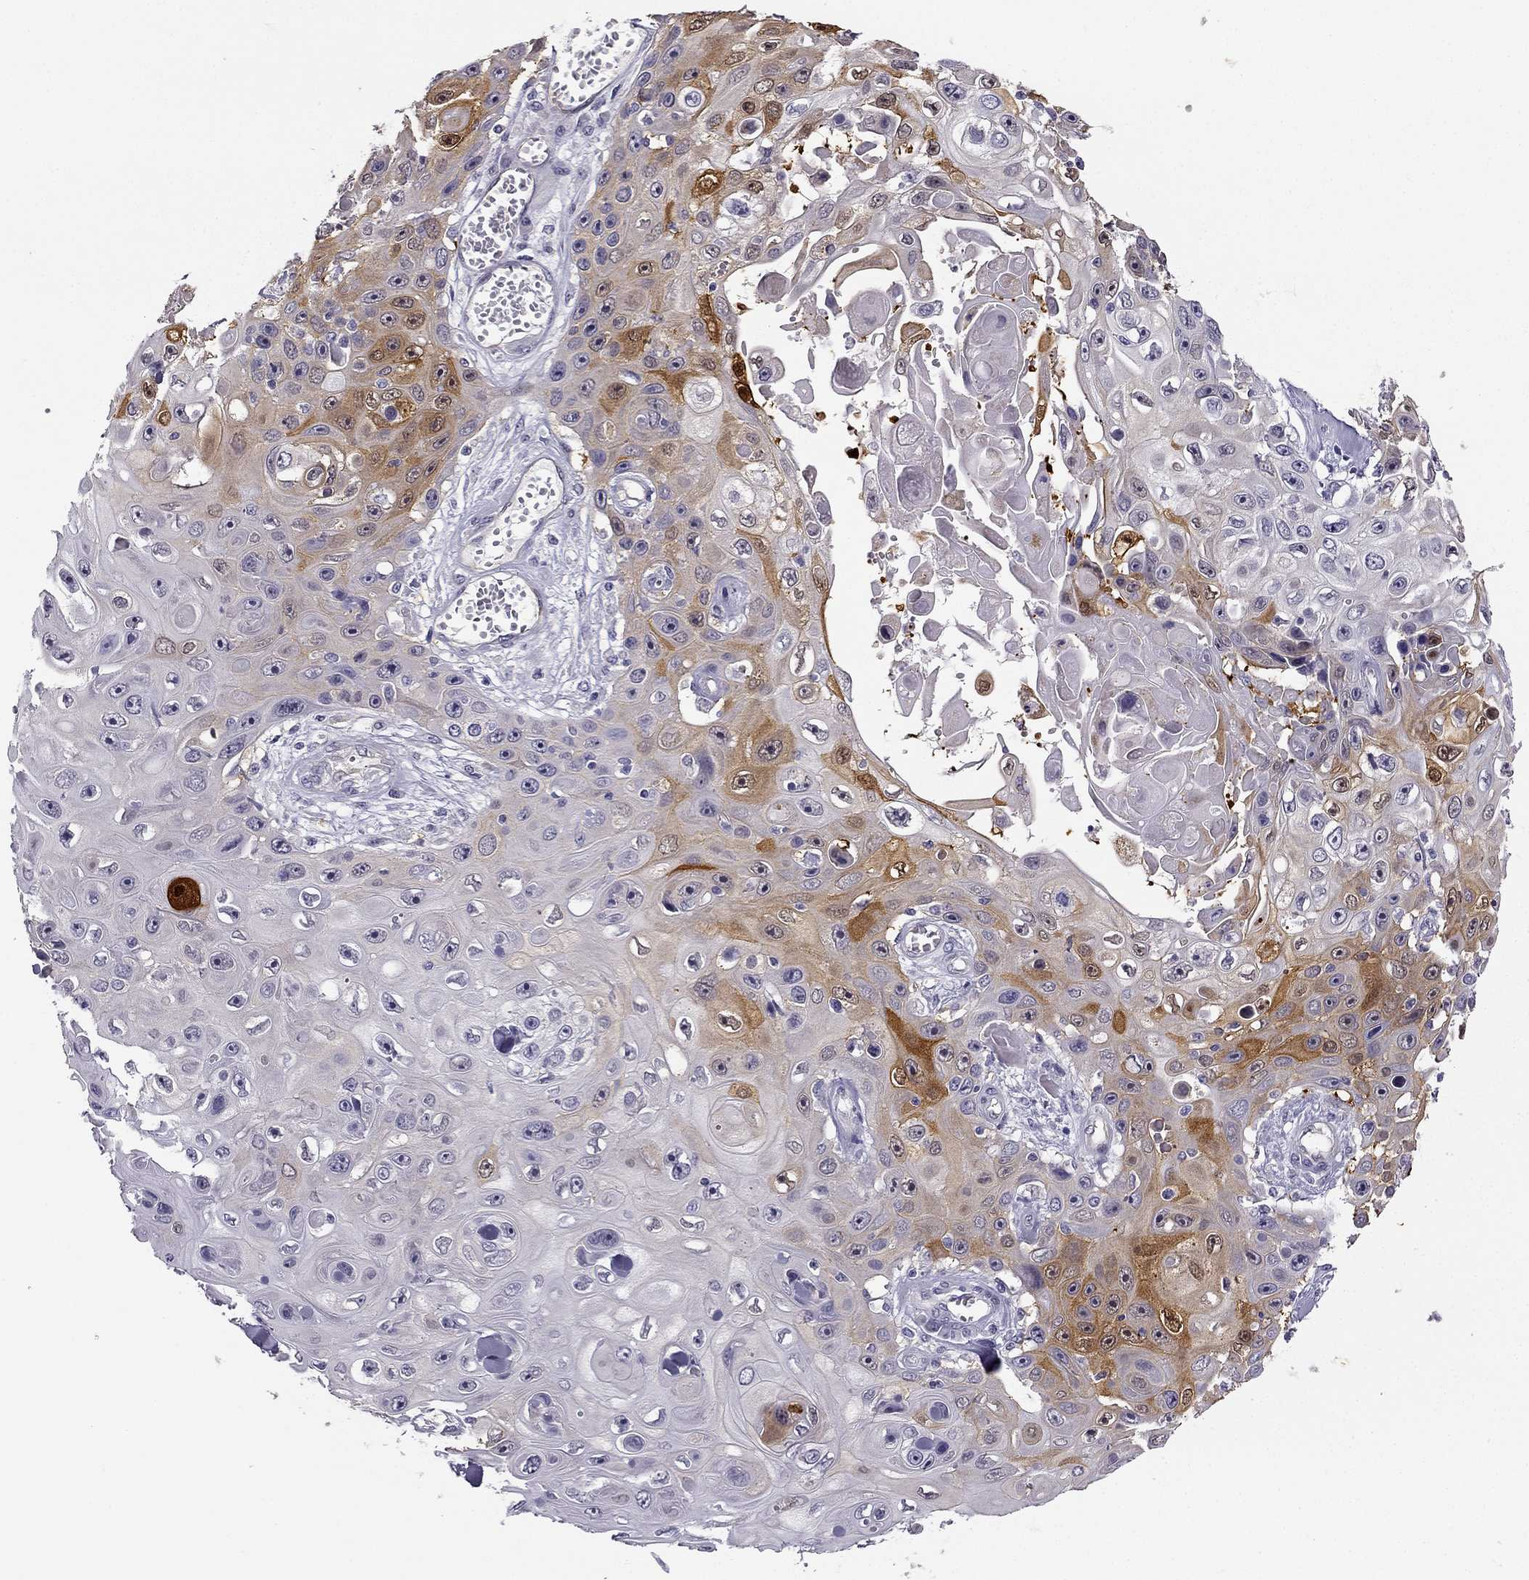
{"staining": {"intensity": "strong", "quantity": "<25%", "location": "cytoplasmic/membranous"}, "tissue": "skin cancer", "cell_type": "Tumor cells", "image_type": "cancer", "snomed": [{"axis": "morphology", "description": "Squamous cell carcinoma, NOS"}, {"axis": "topography", "description": "Skin"}], "caption": "A photomicrograph showing strong cytoplasmic/membranous positivity in about <25% of tumor cells in skin squamous cell carcinoma, as visualized by brown immunohistochemical staining.", "gene": "NQO1", "patient": {"sex": "male", "age": 82}}